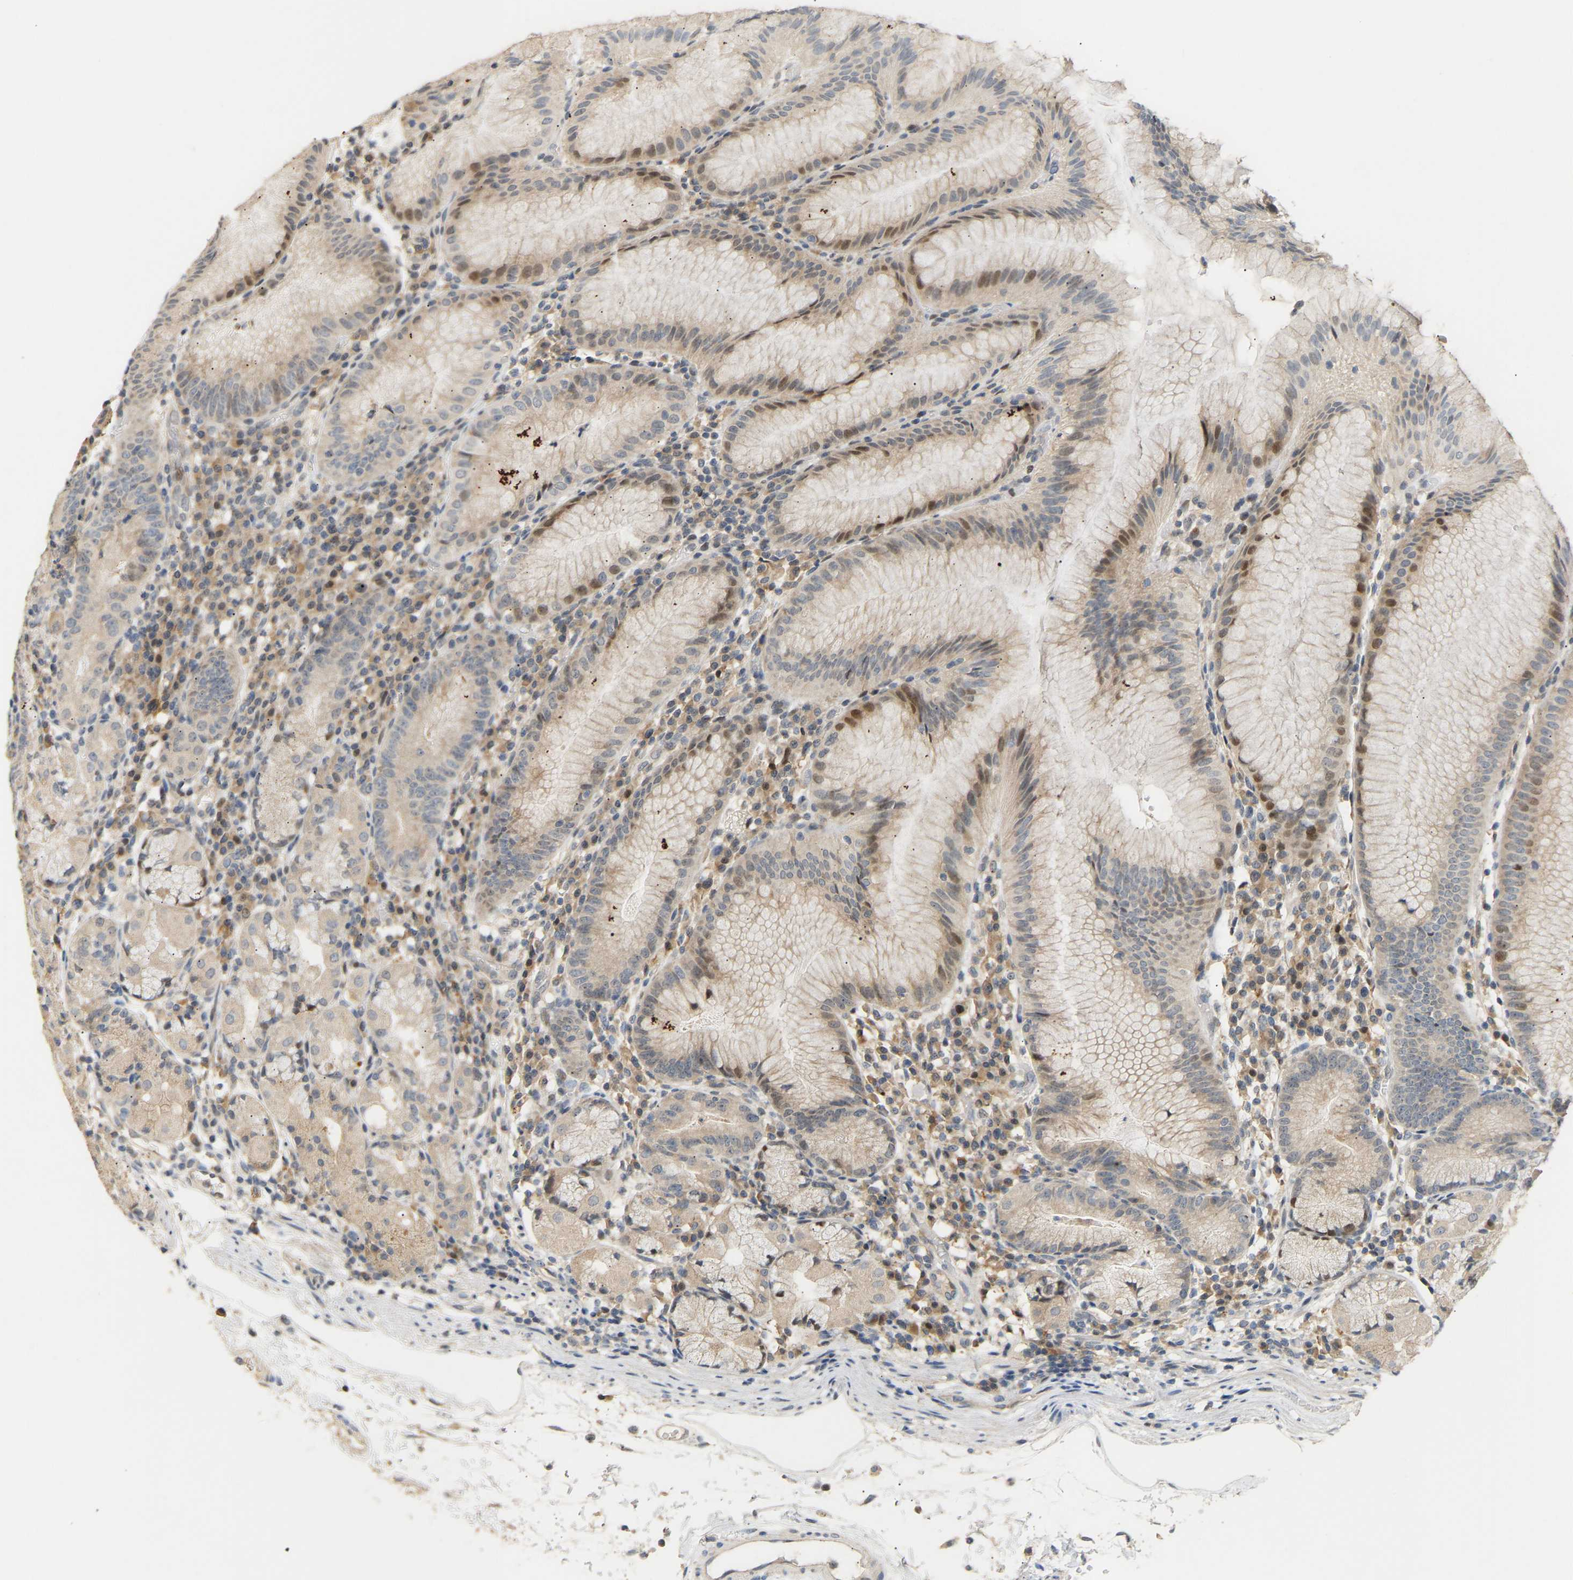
{"staining": {"intensity": "moderate", "quantity": ">75%", "location": "cytoplasmic/membranous,nuclear"}, "tissue": "stomach", "cell_type": "Glandular cells", "image_type": "normal", "snomed": [{"axis": "morphology", "description": "Normal tissue, NOS"}, {"axis": "topography", "description": "Stomach"}, {"axis": "topography", "description": "Stomach, lower"}], "caption": "A medium amount of moderate cytoplasmic/membranous,nuclear positivity is present in approximately >75% of glandular cells in benign stomach.", "gene": "PTPN4", "patient": {"sex": "female", "age": 75}}